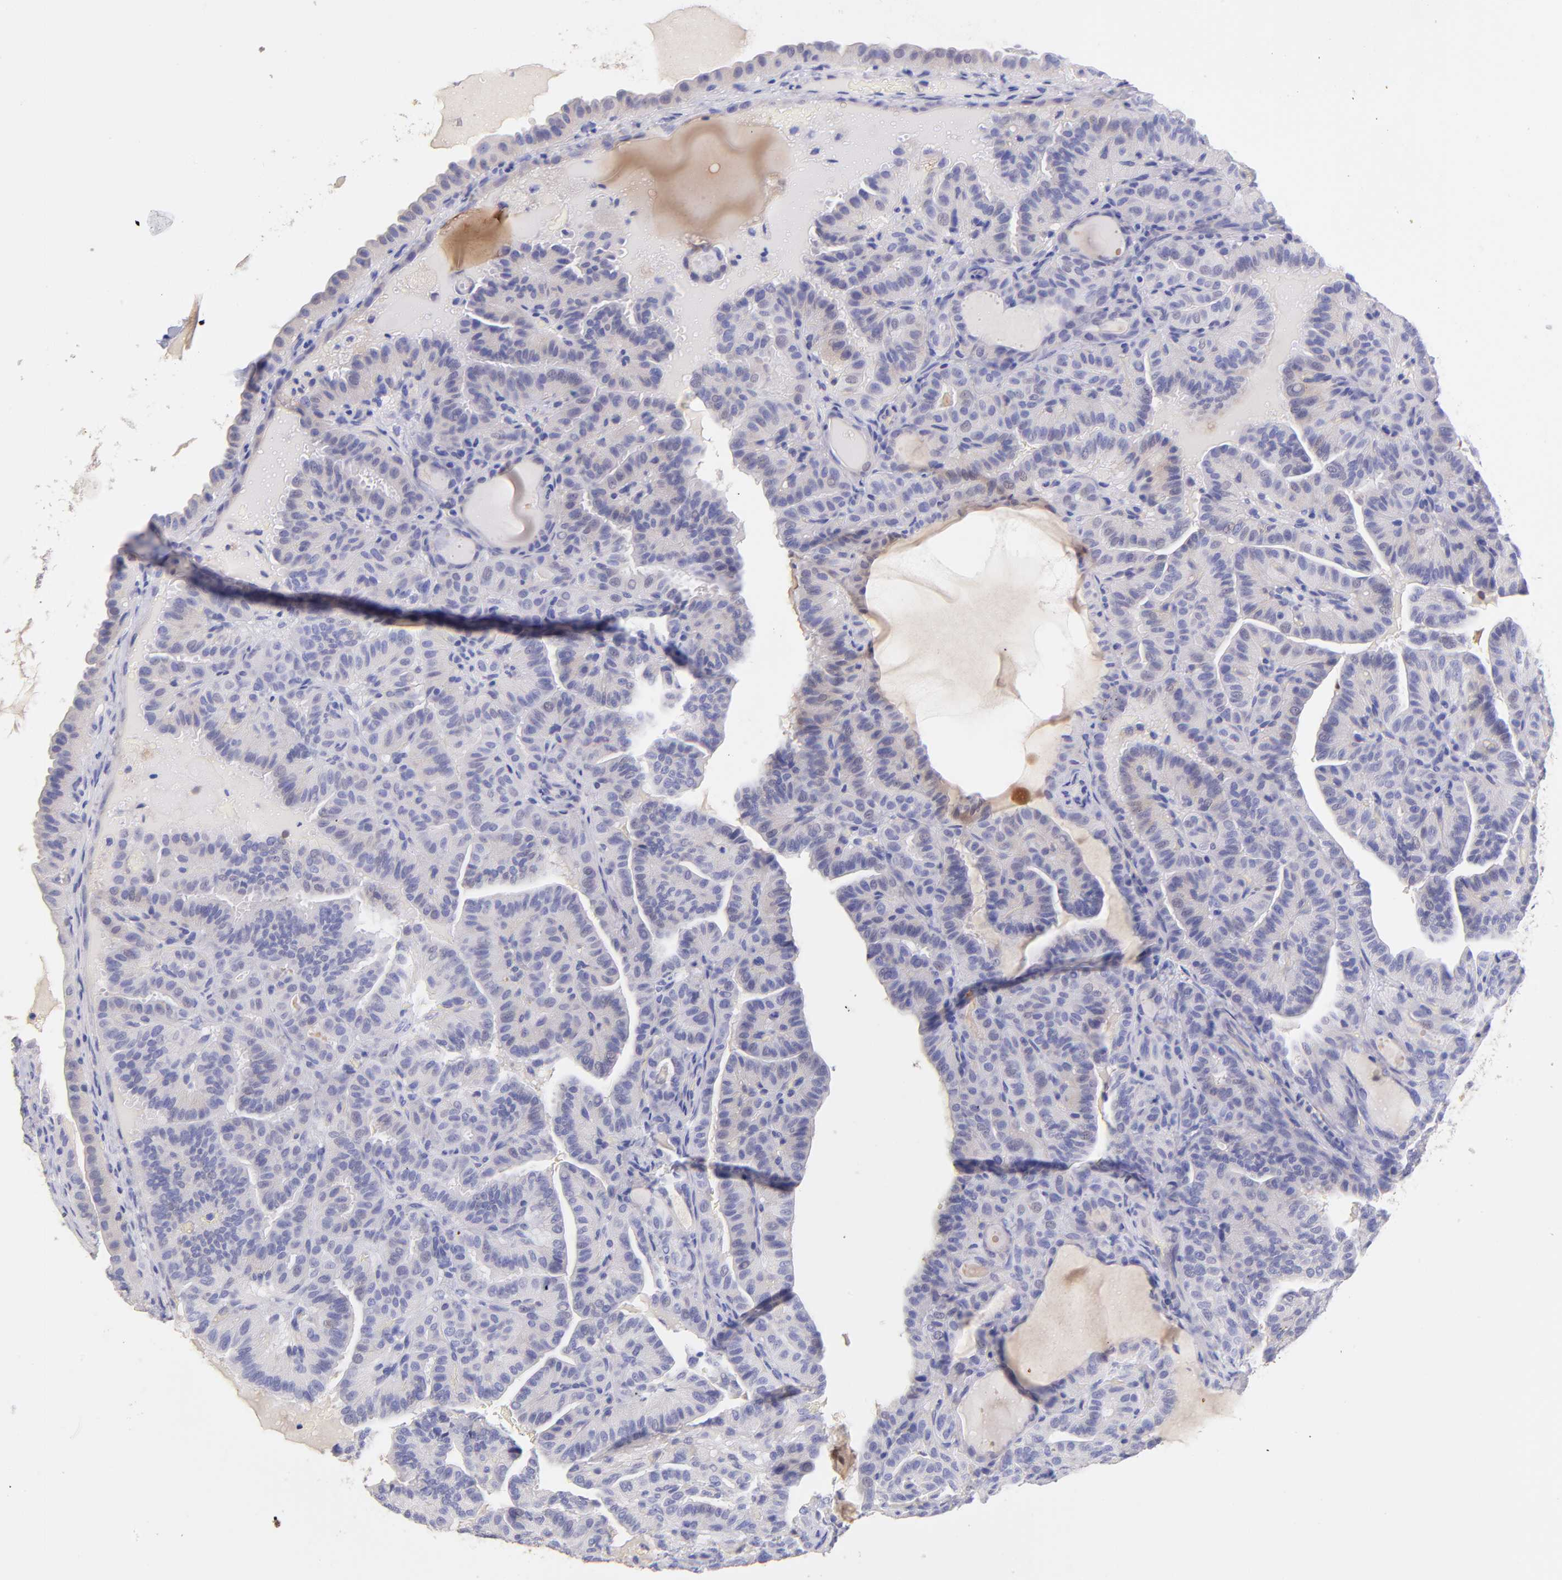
{"staining": {"intensity": "negative", "quantity": "none", "location": "none"}, "tissue": "thyroid cancer", "cell_type": "Tumor cells", "image_type": "cancer", "snomed": [{"axis": "morphology", "description": "Papillary adenocarcinoma, NOS"}, {"axis": "topography", "description": "Thyroid gland"}], "caption": "Immunohistochemistry of thyroid cancer (papillary adenocarcinoma) demonstrates no expression in tumor cells.", "gene": "RAB3B", "patient": {"sex": "male", "age": 77}}